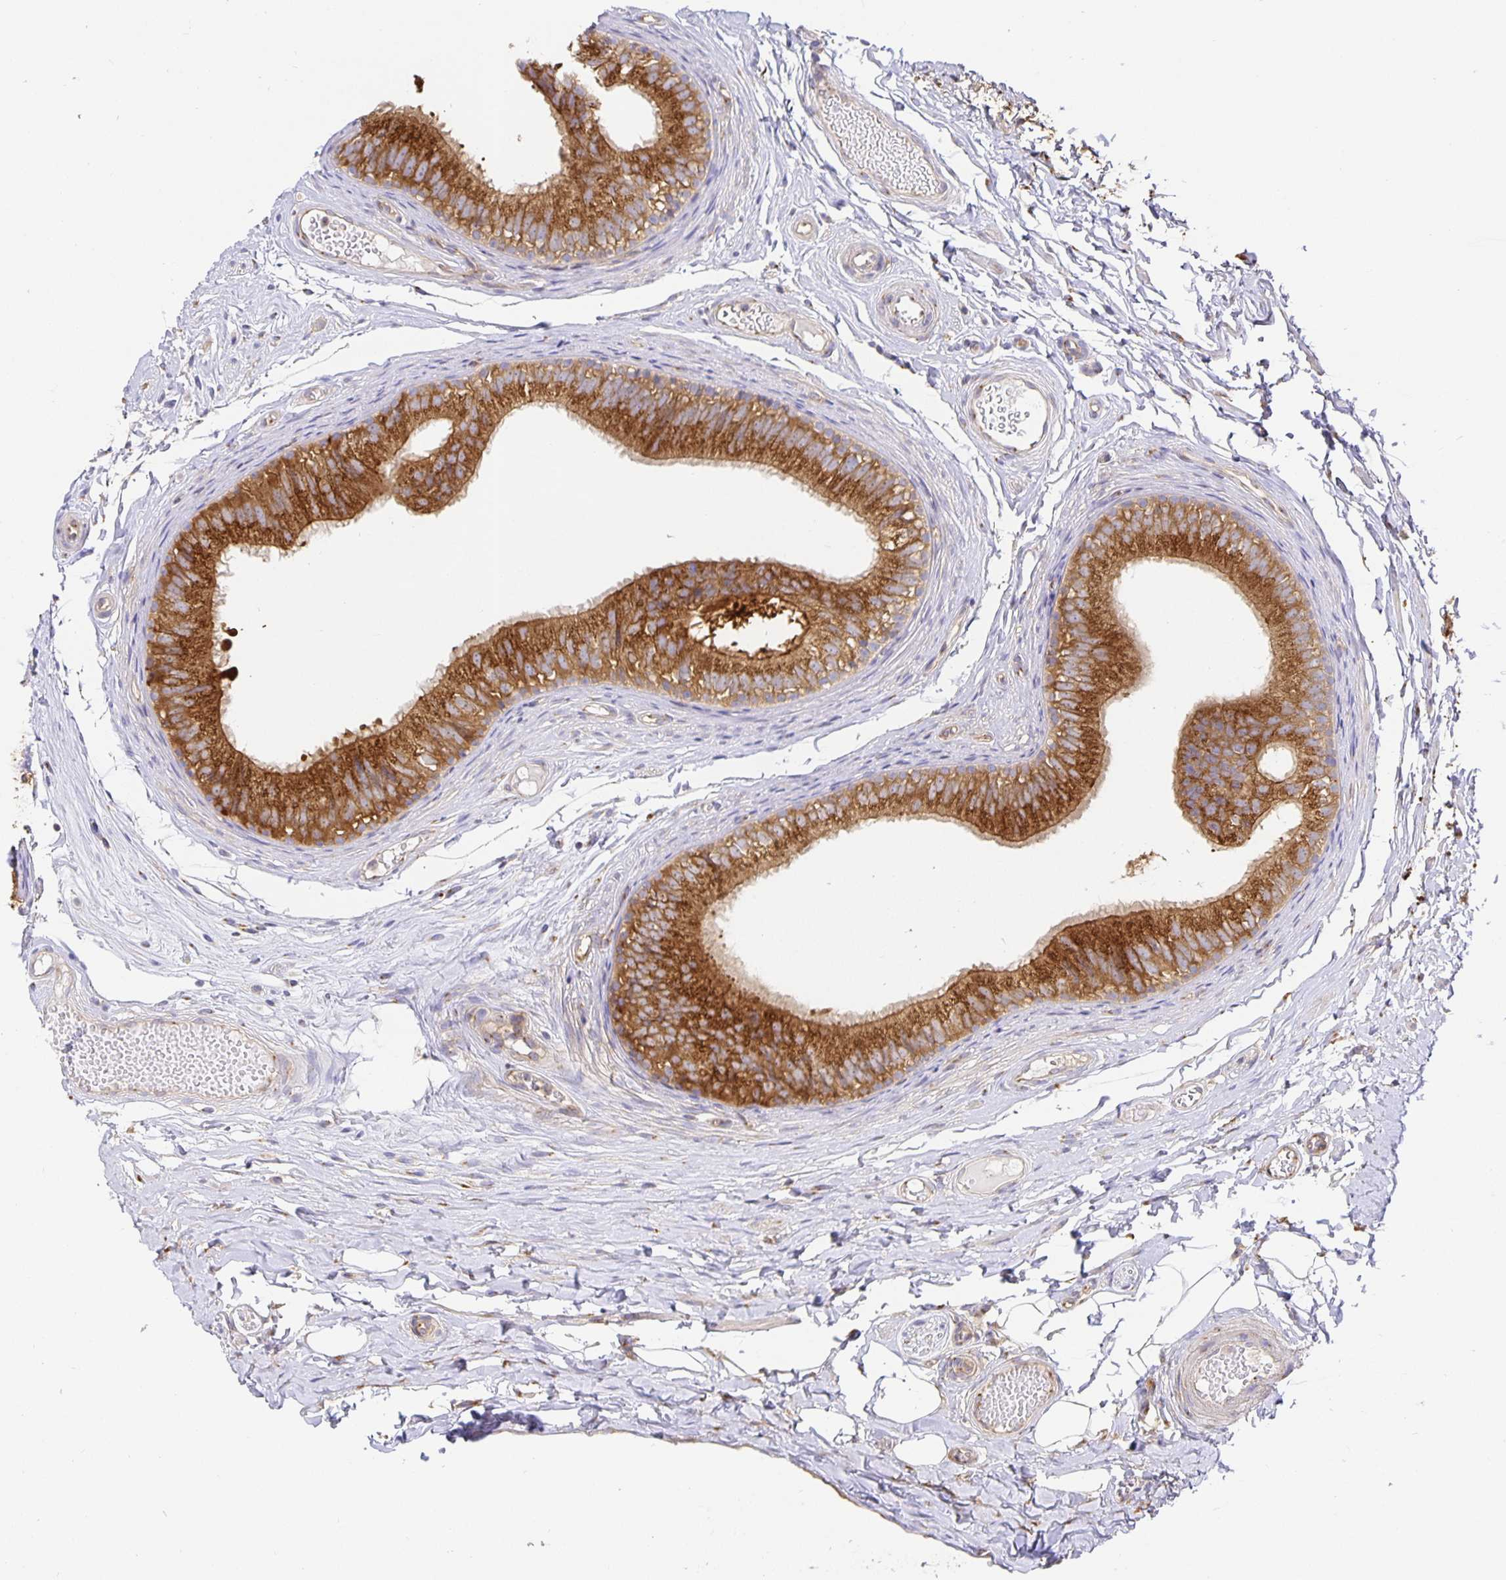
{"staining": {"intensity": "strong", "quantity": ">75%", "location": "cytoplasmic/membranous"}, "tissue": "epididymis", "cell_type": "Glandular cells", "image_type": "normal", "snomed": [{"axis": "morphology", "description": "Normal tissue, NOS"}, {"axis": "morphology", "description": "Seminoma, NOS"}, {"axis": "topography", "description": "Testis"}, {"axis": "topography", "description": "Epididymis"}], "caption": "The histopathology image displays immunohistochemical staining of unremarkable epididymis. There is strong cytoplasmic/membranous expression is seen in about >75% of glandular cells.", "gene": "USO1", "patient": {"sex": "male", "age": 34}}